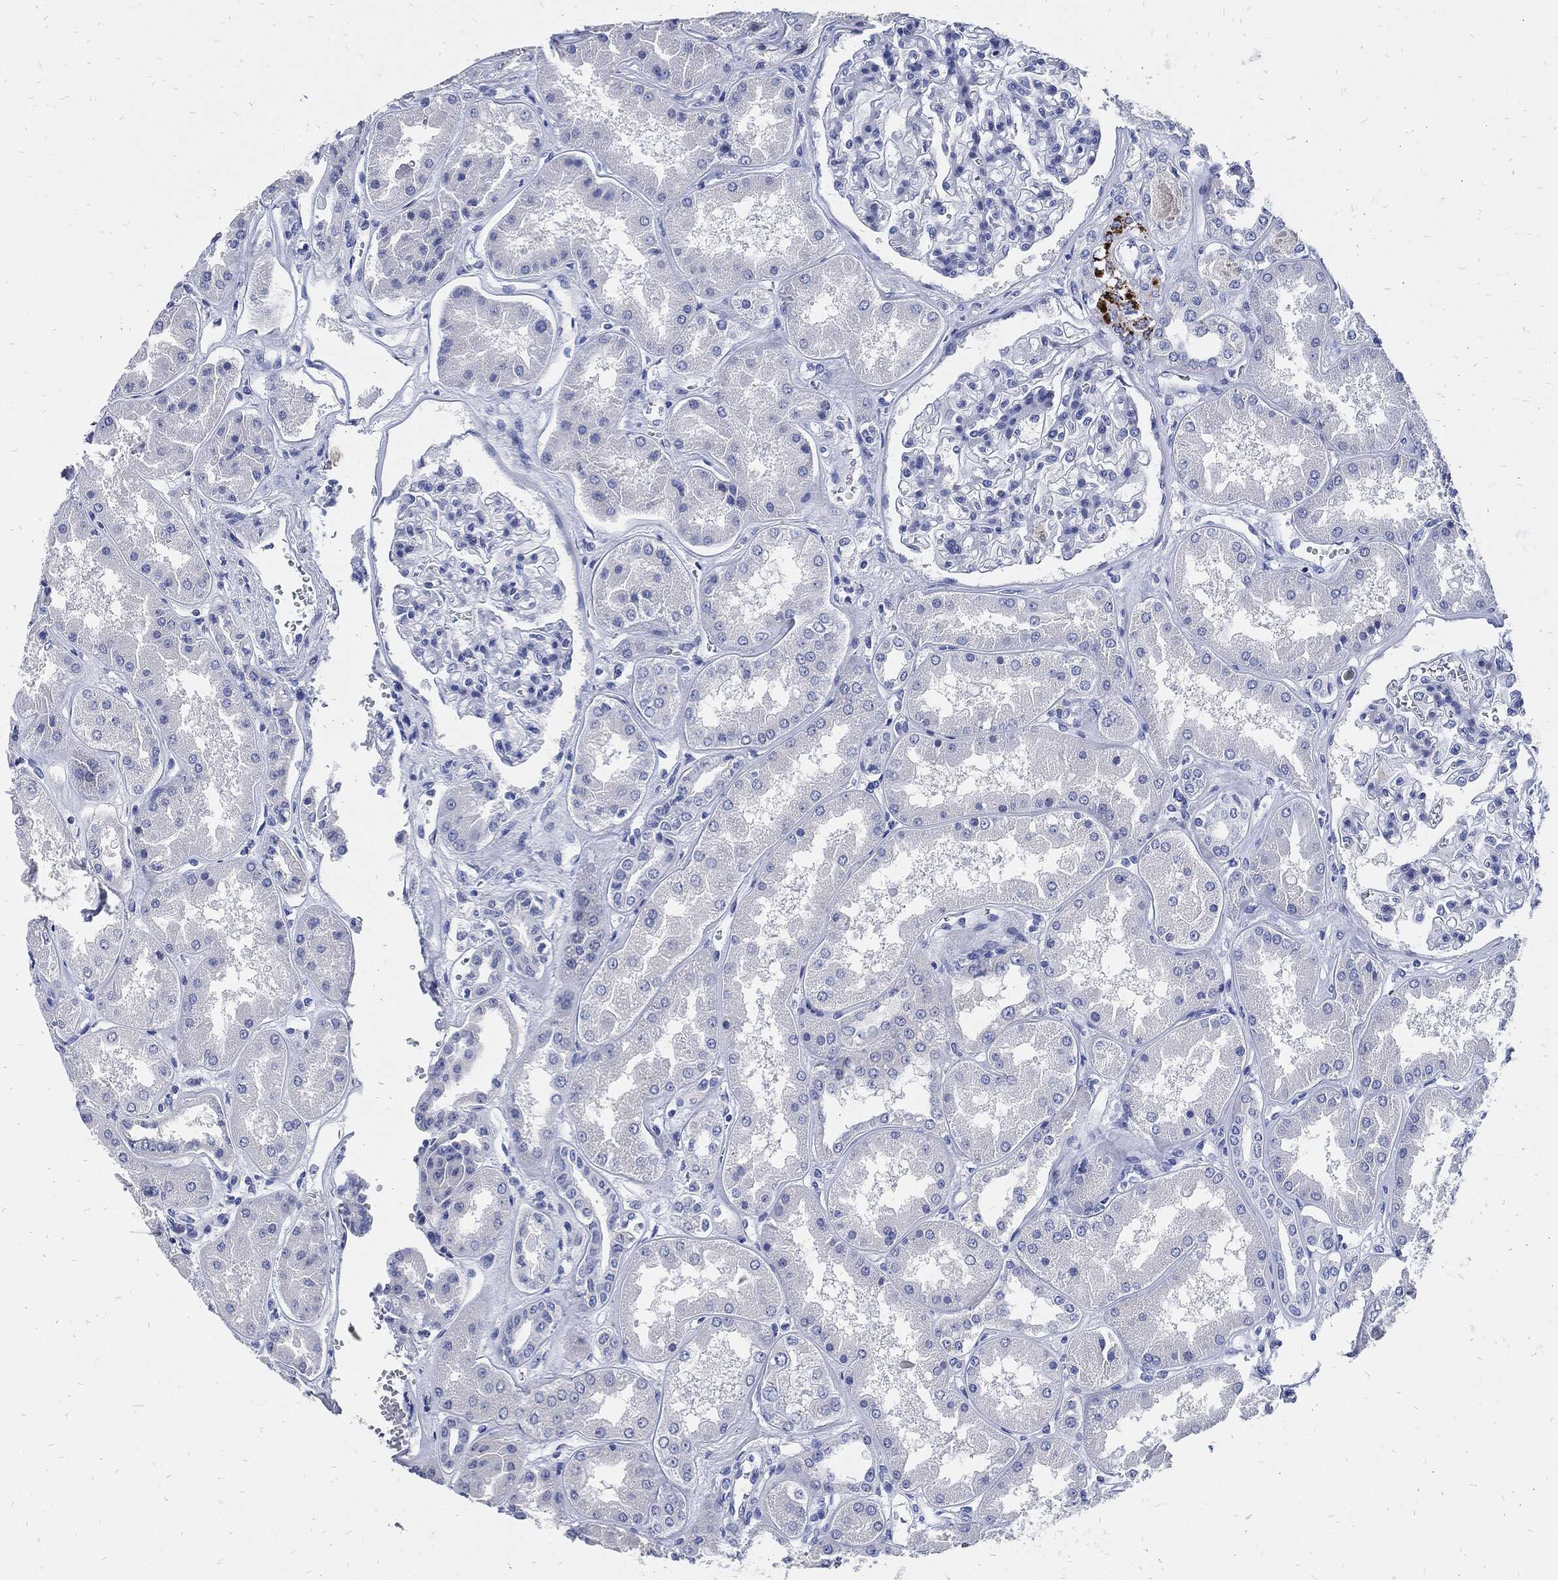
{"staining": {"intensity": "negative", "quantity": "none", "location": "none"}, "tissue": "kidney", "cell_type": "Cells in glomeruli", "image_type": "normal", "snomed": [{"axis": "morphology", "description": "Normal tissue, NOS"}, {"axis": "topography", "description": "Kidney"}], "caption": "IHC image of unremarkable kidney: kidney stained with DAB exhibits no significant protein staining in cells in glomeruli.", "gene": "FABP4", "patient": {"sex": "female", "age": 56}}